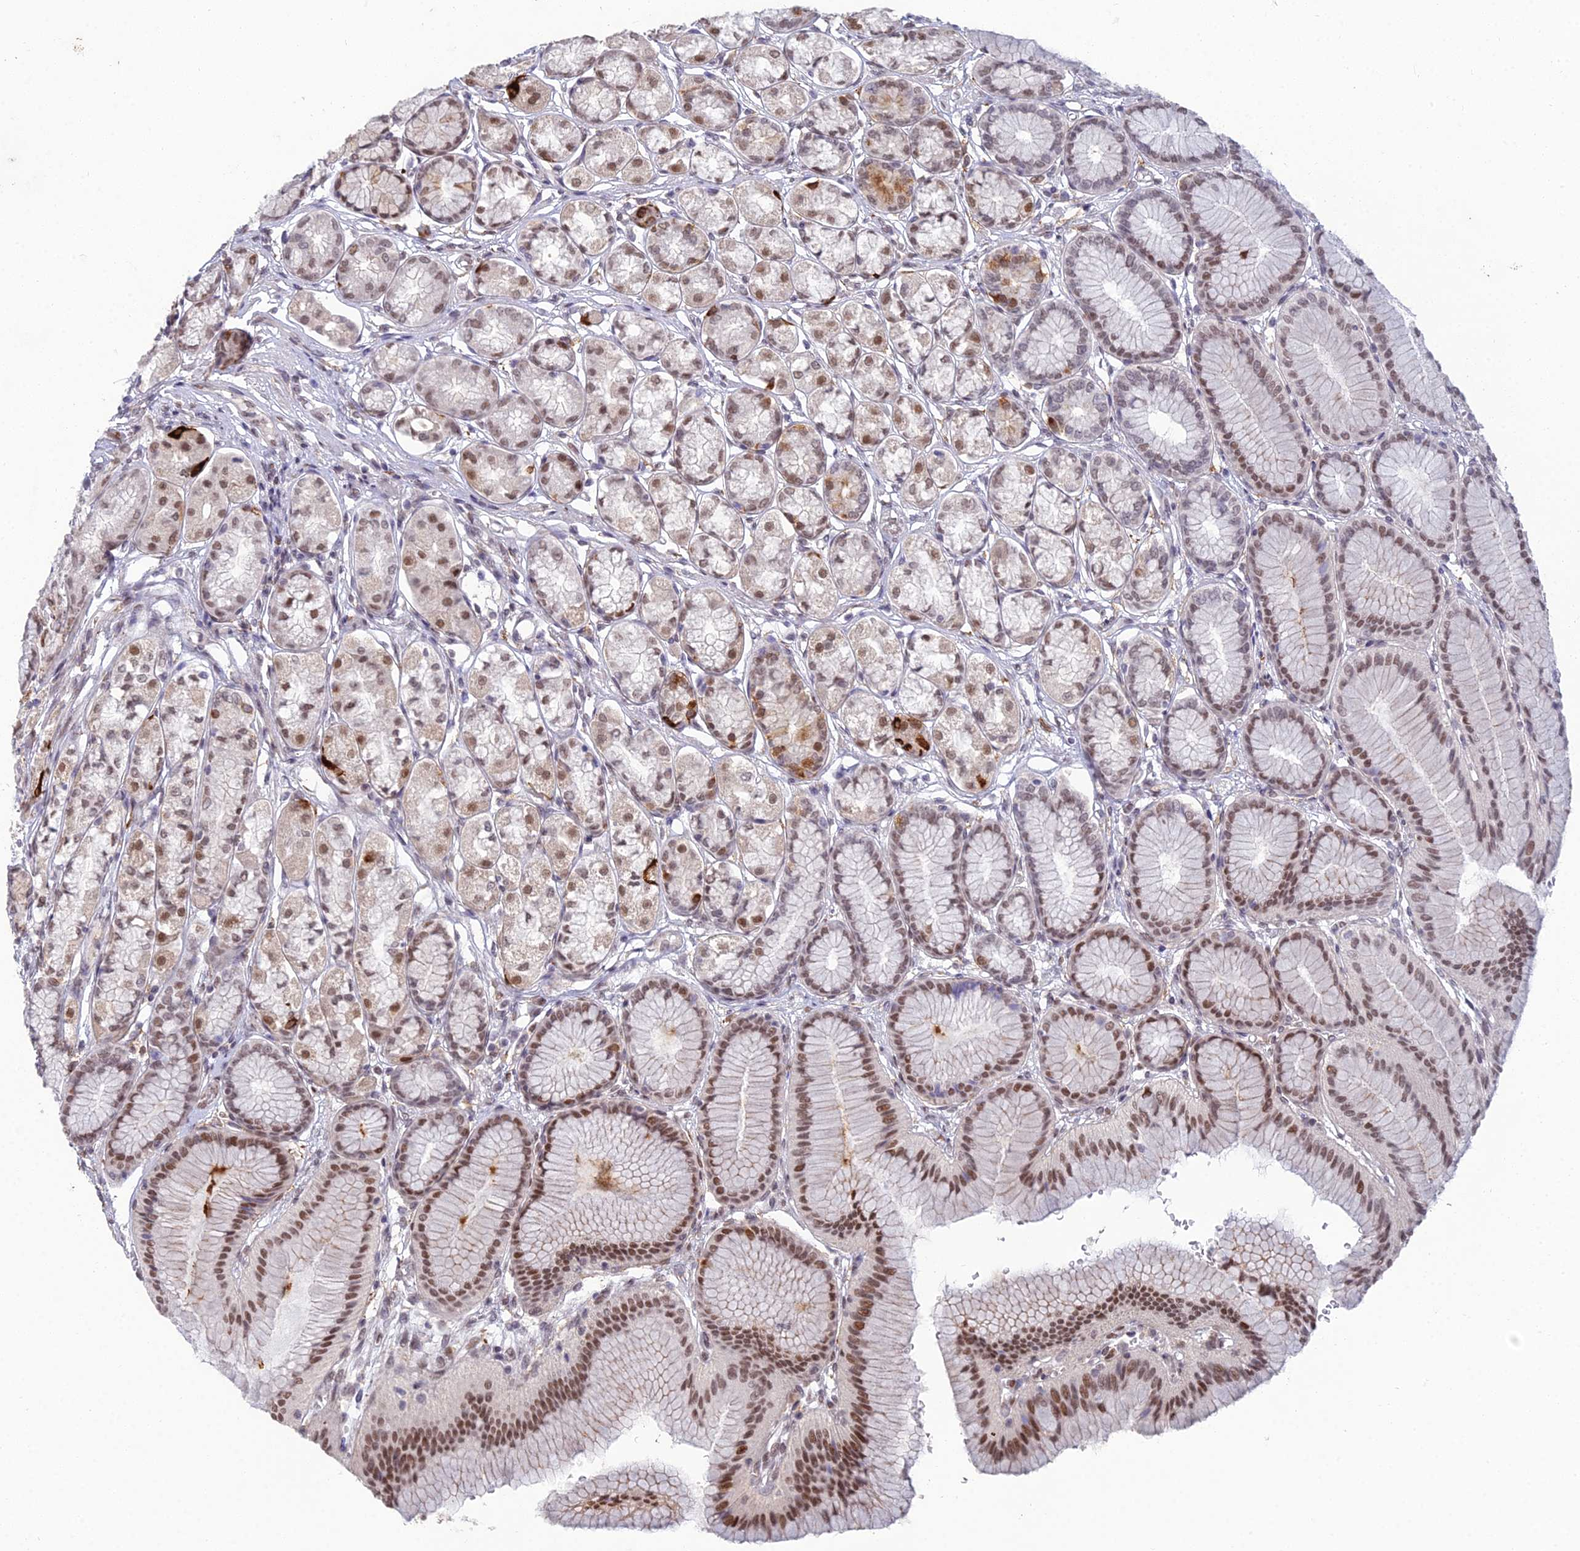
{"staining": {"intensity": "strong", "quantity": "25%-75%", "location": "nuclear"}, "tissue": "stomach", "cell_type": "Glandular cells", "image_type": "normal", "snomed": [{"axis": "morphology", "description": "Normal tissue, NOS"}, {"axis": "morphology", "description": "Adenocarcinoma, NOS"}, {"axis": "morphology", "description": "Adenocarcinoma, High grade"}, {"axis": "topography", "description": "Stomach, upper"}, {"axis": "topography", "description": "Stomach"}], "caption": "Protein staining of unremarkable stomach demonstrates strong nuclear positivity in about 25%-75% of glandular cells.", "gene": "ABHD17A", "patient": {"sex": "female", "age": 65}}